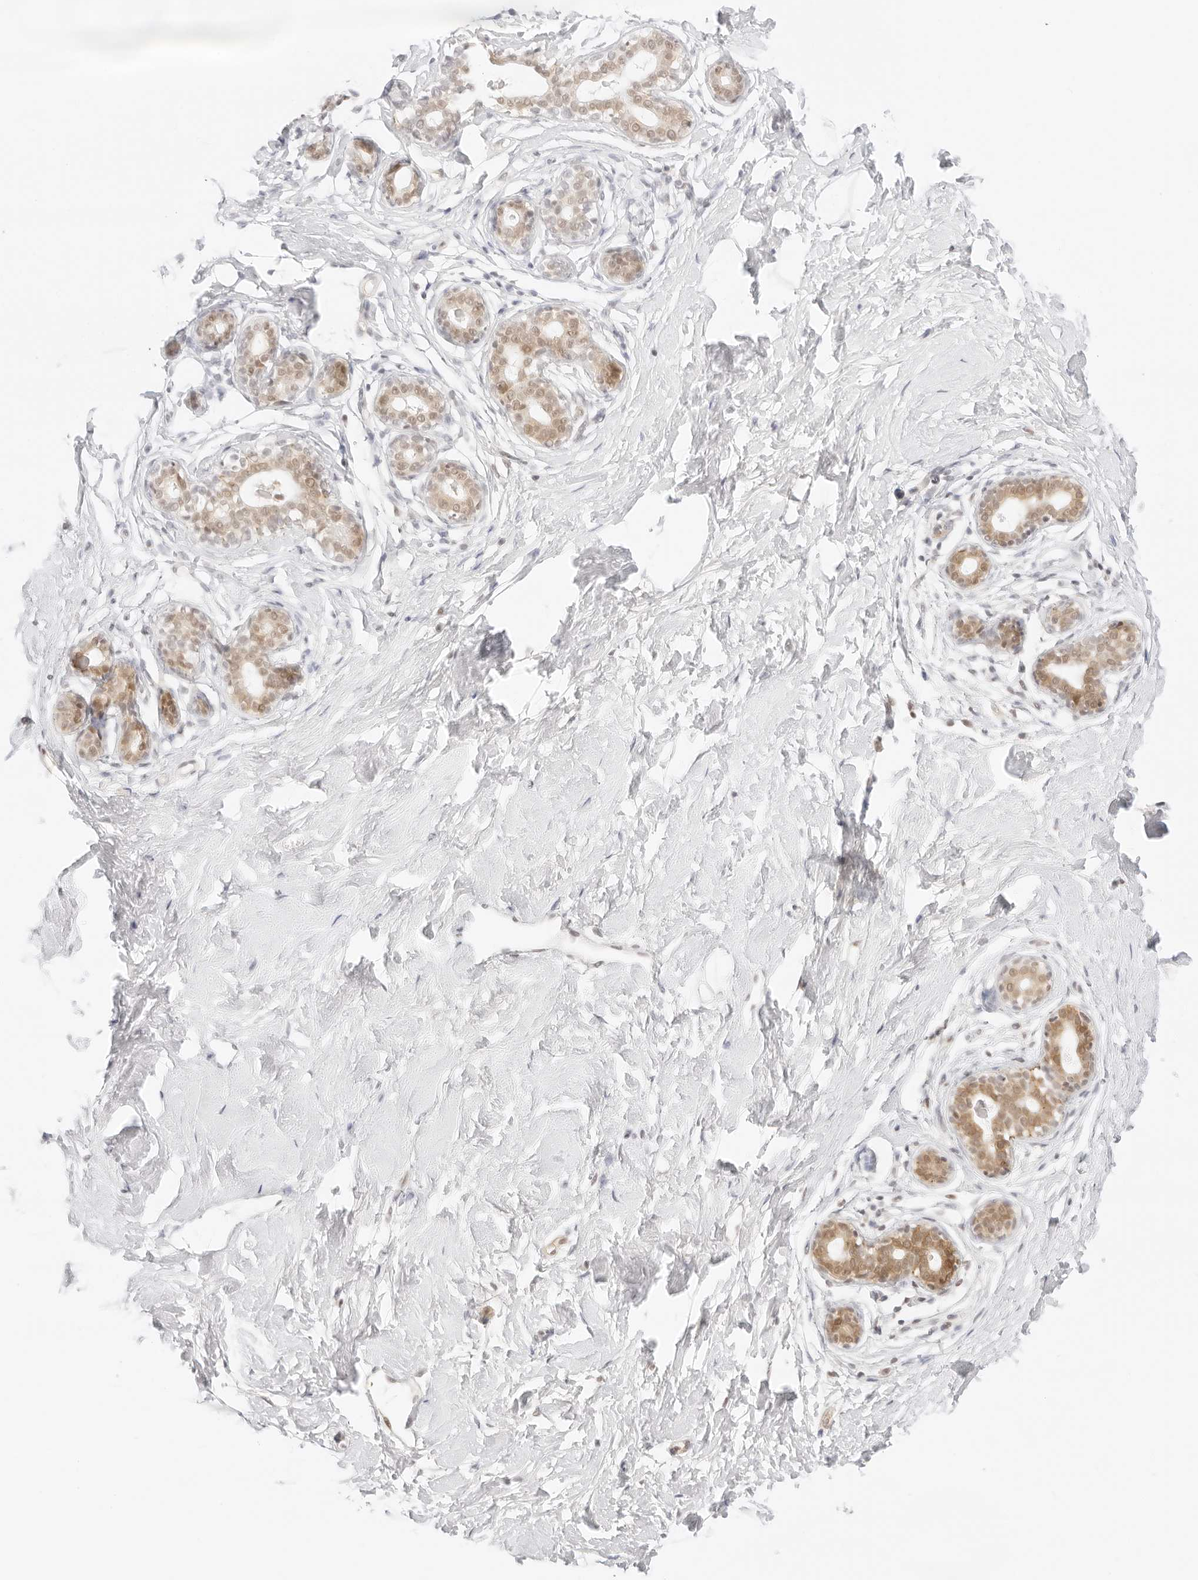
{"staining": {"intensity": "negative", "quantity": "none", "location": "none"}, "tissue": "breast", "cell_type": "Adipocytes", "image_type": "normal", "snomed": [{"axis": "morphology", "description": "Normal tissue, NOS"}, {"axis": "morphology", "description": "Adenoma, NOS"}, {"axis": "topography", "description": "Breast"}], "caption": "Protein analysis of benign breast reveals no significant staining in adipocytes. (DAB (3,3'-diaminobenzidine) IHC with hematoxylin counter stain).", "gene": "ITGA6", "patient": {"sex": "female", "age": 23}}